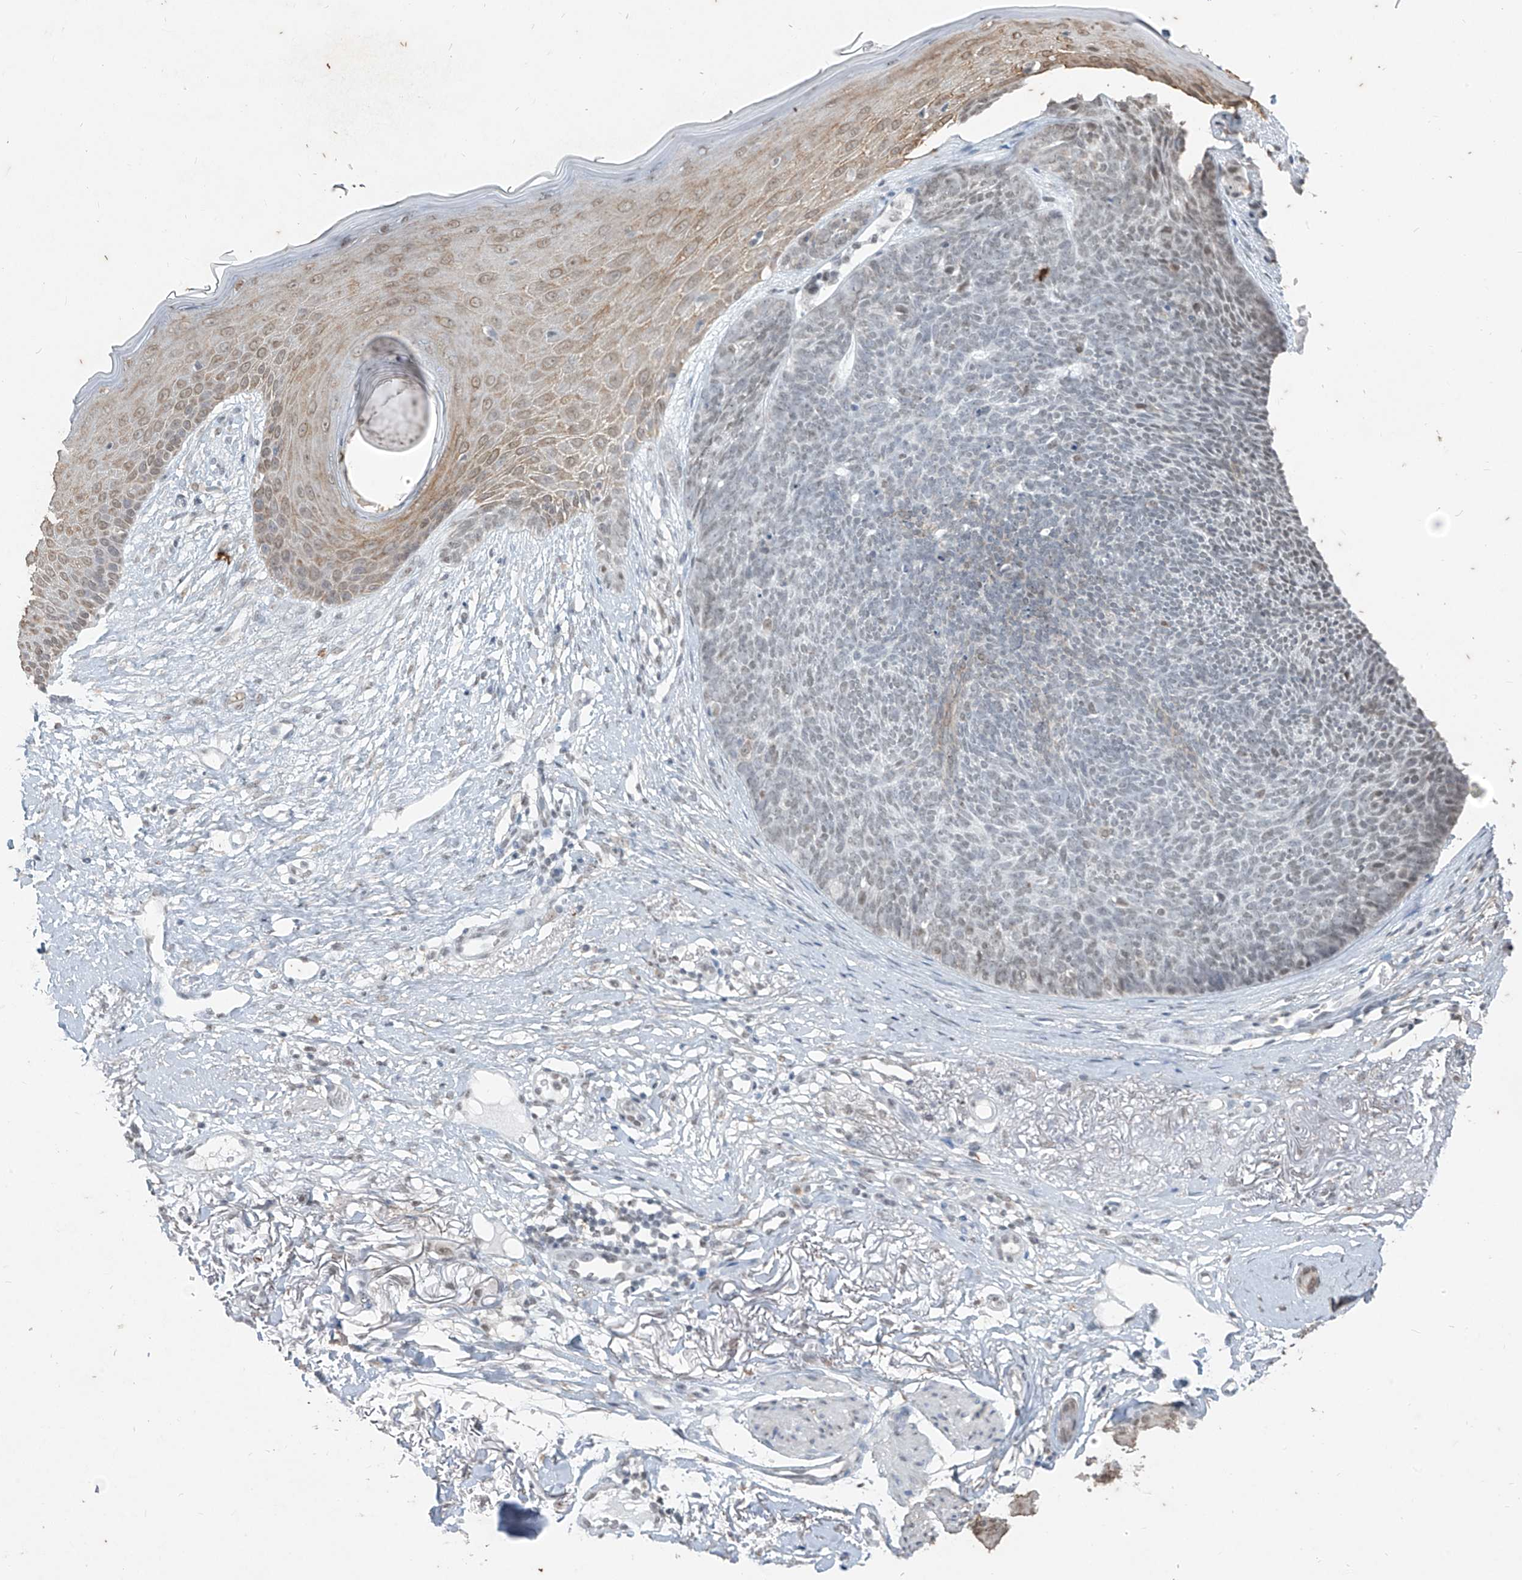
{"staining": {"intensity": "negative", "quantity": "none", "location": "none"}, "tissue": "skin cancer", "cell_type": "Tumor cells", "image_type": "cancer", "snomed": [{"axis": "morphology", "description": "Basal cell carcinoma"}, {"axis": "topography", "description": "Skin"}], "caption": "Immunohistochemistry photomicrograph of neoplastic tissue: human skin cancer stained with DAB (3,3'-diaminobenzidine) reveals no significant protein expression in tumor cells.", "gene": "TFEC", "patient": {"sex": "female", "age": 70}}